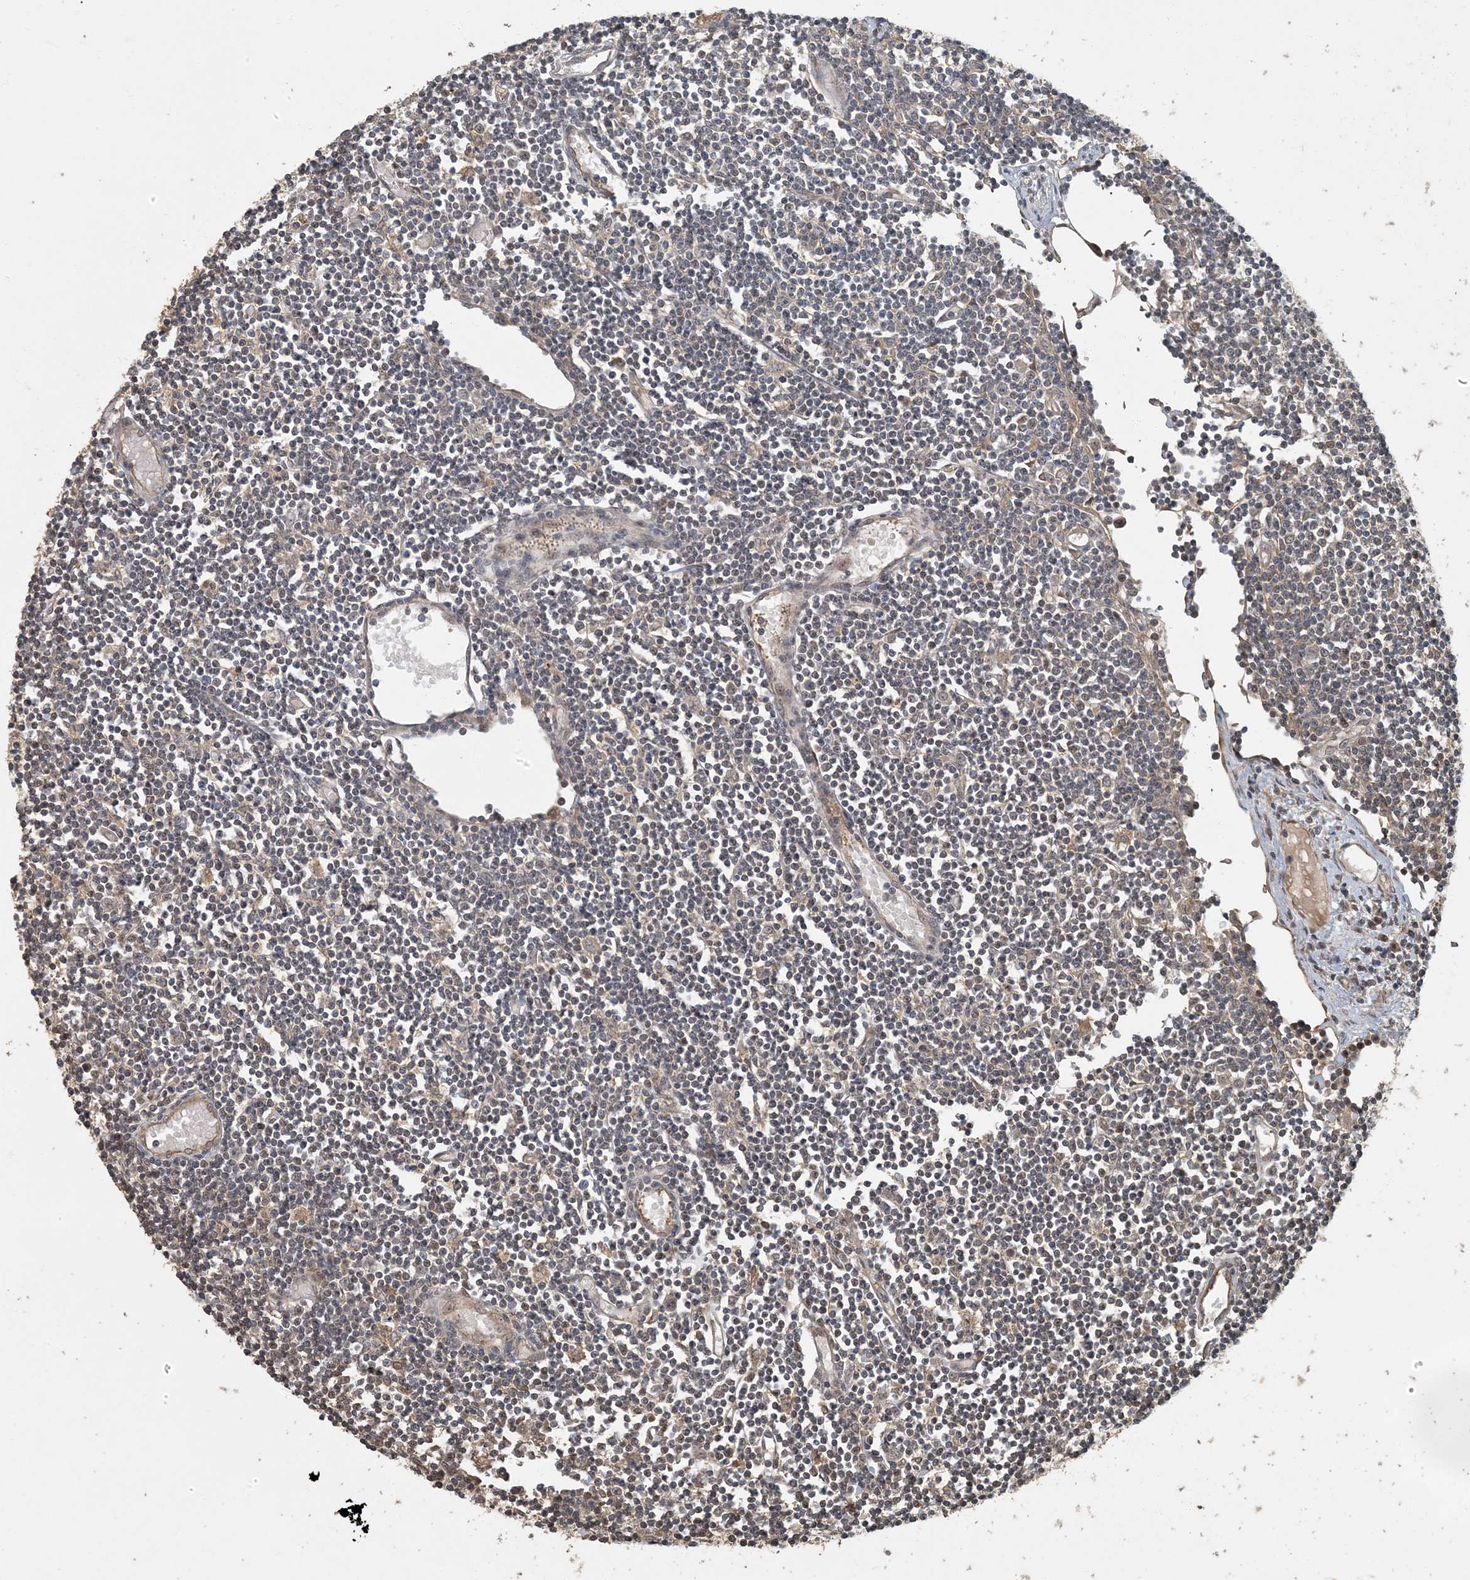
{"staining": {"intensity": "negative", "quantity": "none", "location": "none"}, "tissue": "lymph node", "cell_type": "Germinal center cells", "image_type": "normal", "snomed": [{"axis": "morphology", "description": "Normal tissue, NOS"}, {"axis": "topography", "description": "Lymph node"}], "caption": "Germinal center cells are negative for brown protein staining in unremarkable lymph node. (DAB (3,3'-diaminobenzidine) immunohistochemistry (IHC) visualized using brightfield microscopy, high magnification).", "gene": "AK9", "patient": {"sex": "female", "age": 11}}